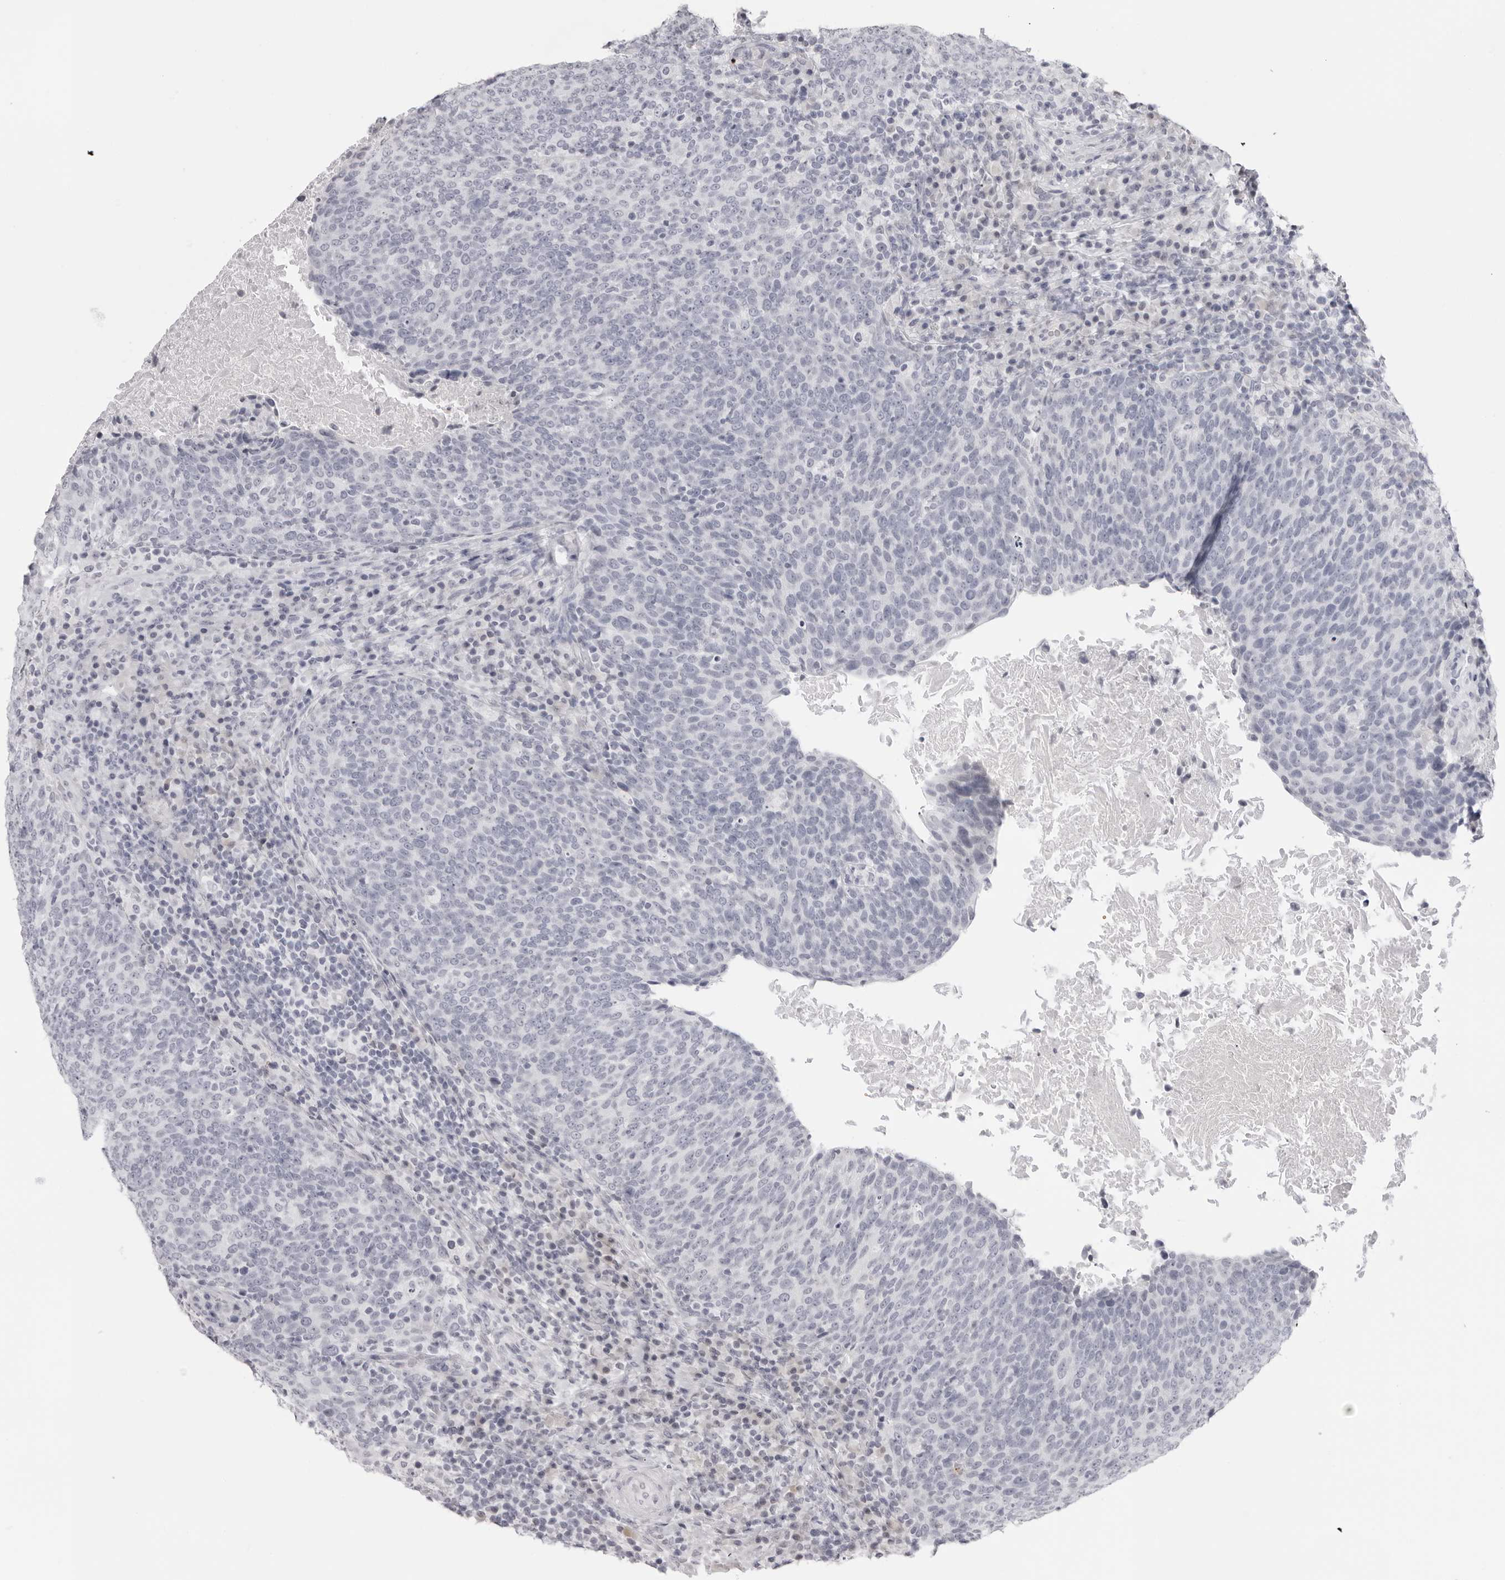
{"staining": {"intensity": "negative", "quantity": "none", "location": "none"}, "tissue": "head and neck cancer", "cell_type": "Tumor cells", "image_type": "cancer", "snomed": [{"axis": "morphology", "description": "Squamous cell carcinoma, NOS"}, {"axis": "morphology", "description": "Squamous cell carcinoma, metastatic, NOS"}, {"axis": "topography", "description": "Lymph node"}, {"axis": "topography", "description": "Head-Neck"}], "caption": "IHC micrograph of human head and neck cancer stained for a protein (brown), which exhibits no expression in tumor cells. (Stains: DAB immunohistochemistry (IHC) with hematoxylin counter stain, Microscopy: brightfield microscopy at high magnification).", "gene": "ACP6", "patient": {"sex": "male", "age": 62}}